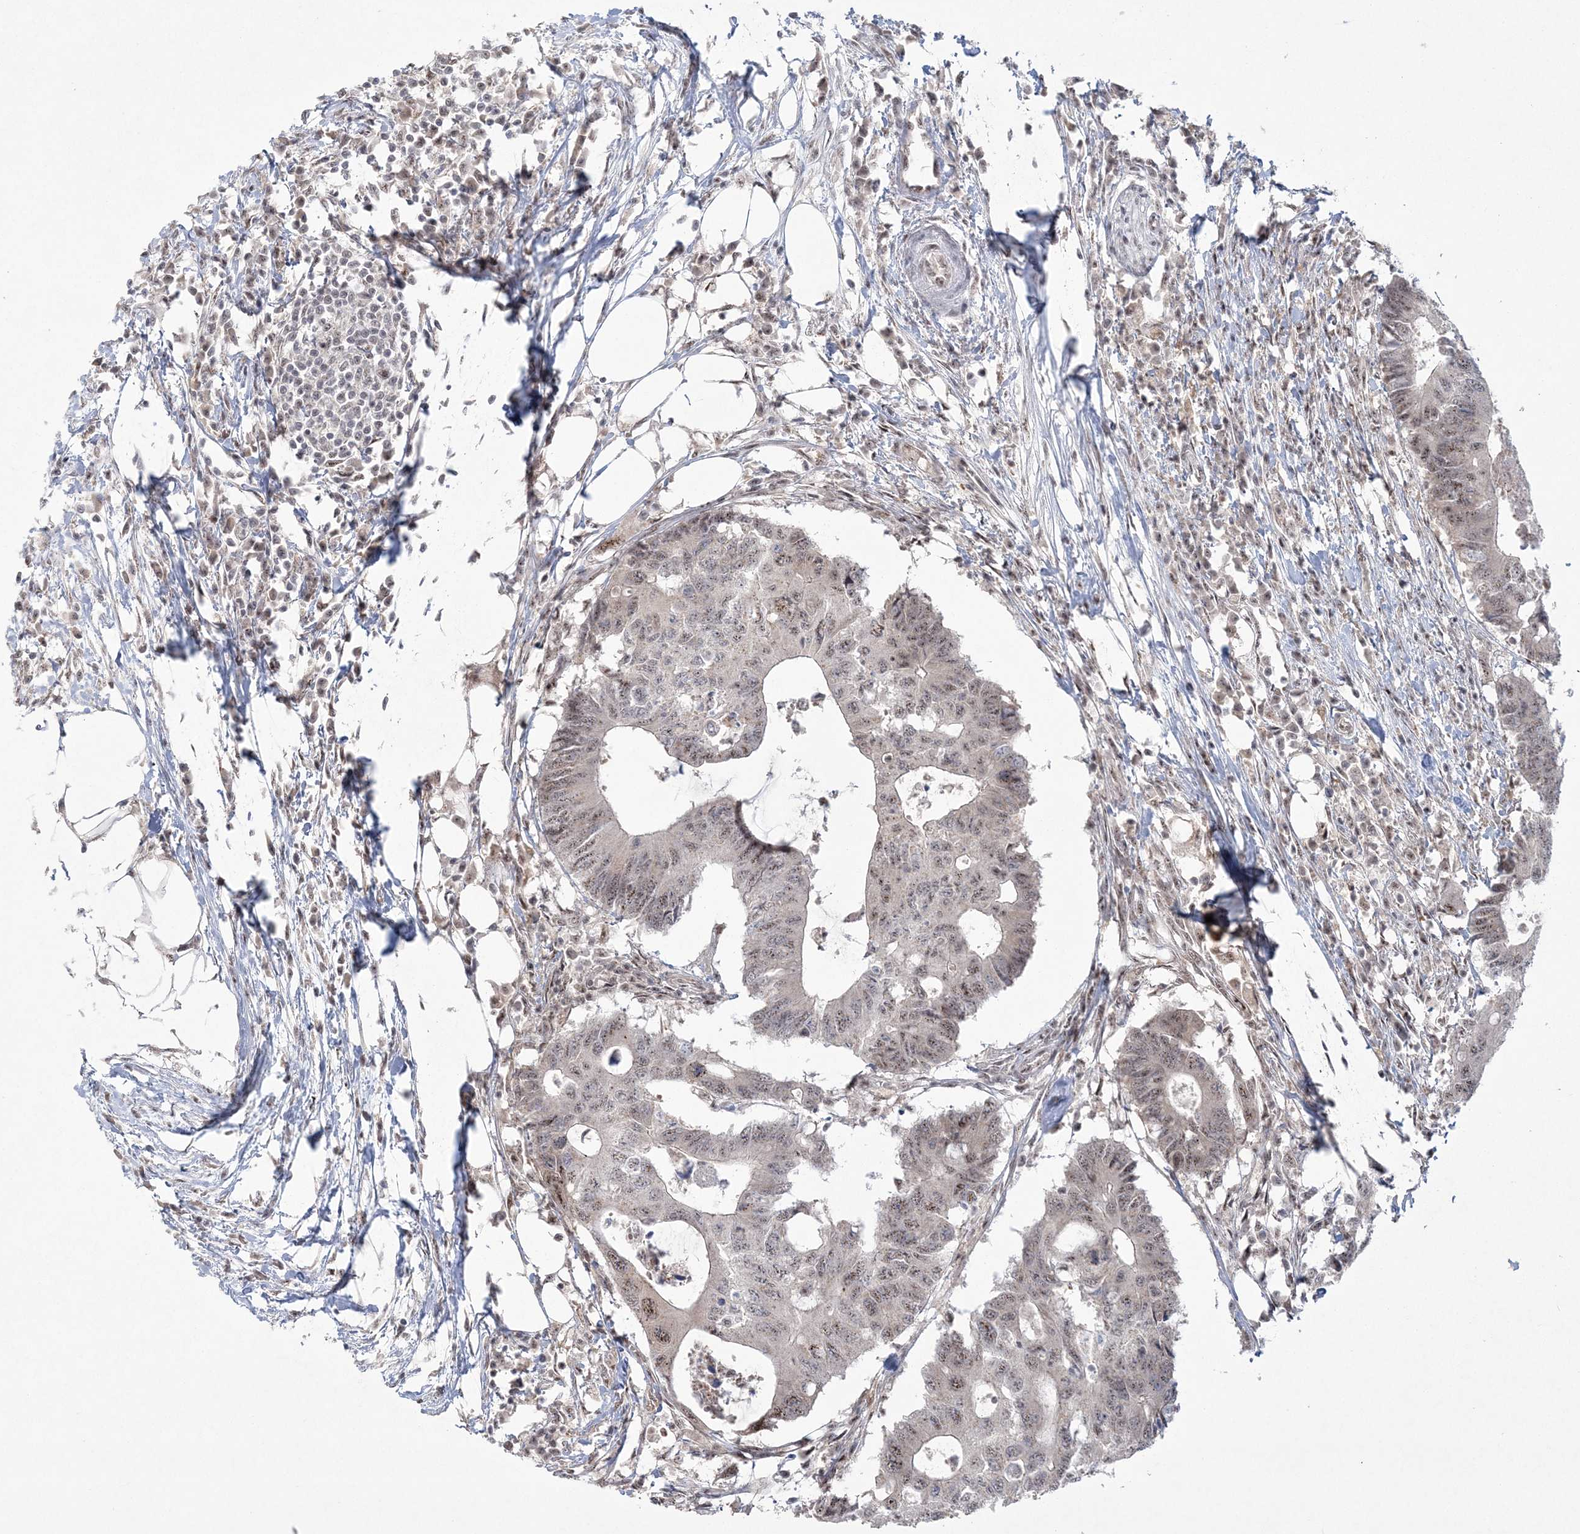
{"staining": {"intensity": "weak", "quantity": ">75%", "location": "nuclear"}, "tissue": "colorectal cancer", "cell_type": "Tumor cells", "image_type": "cancer", "snomed": [{"axis": "morphology", "description": "Adenocarcinoma, NOS"}, {"axis": "topography", "description": "Colon"}], "caption": "The image demonstrates a brown stain indicating the presence of a protein in the nuclear of tumor cells in colorectal cancer (adenocarcinoma). (Brightfield microscopy of DAB IHC at high magnification).", "gene": "KDM6B", "patient": {"sex": "male", "age": 71}}